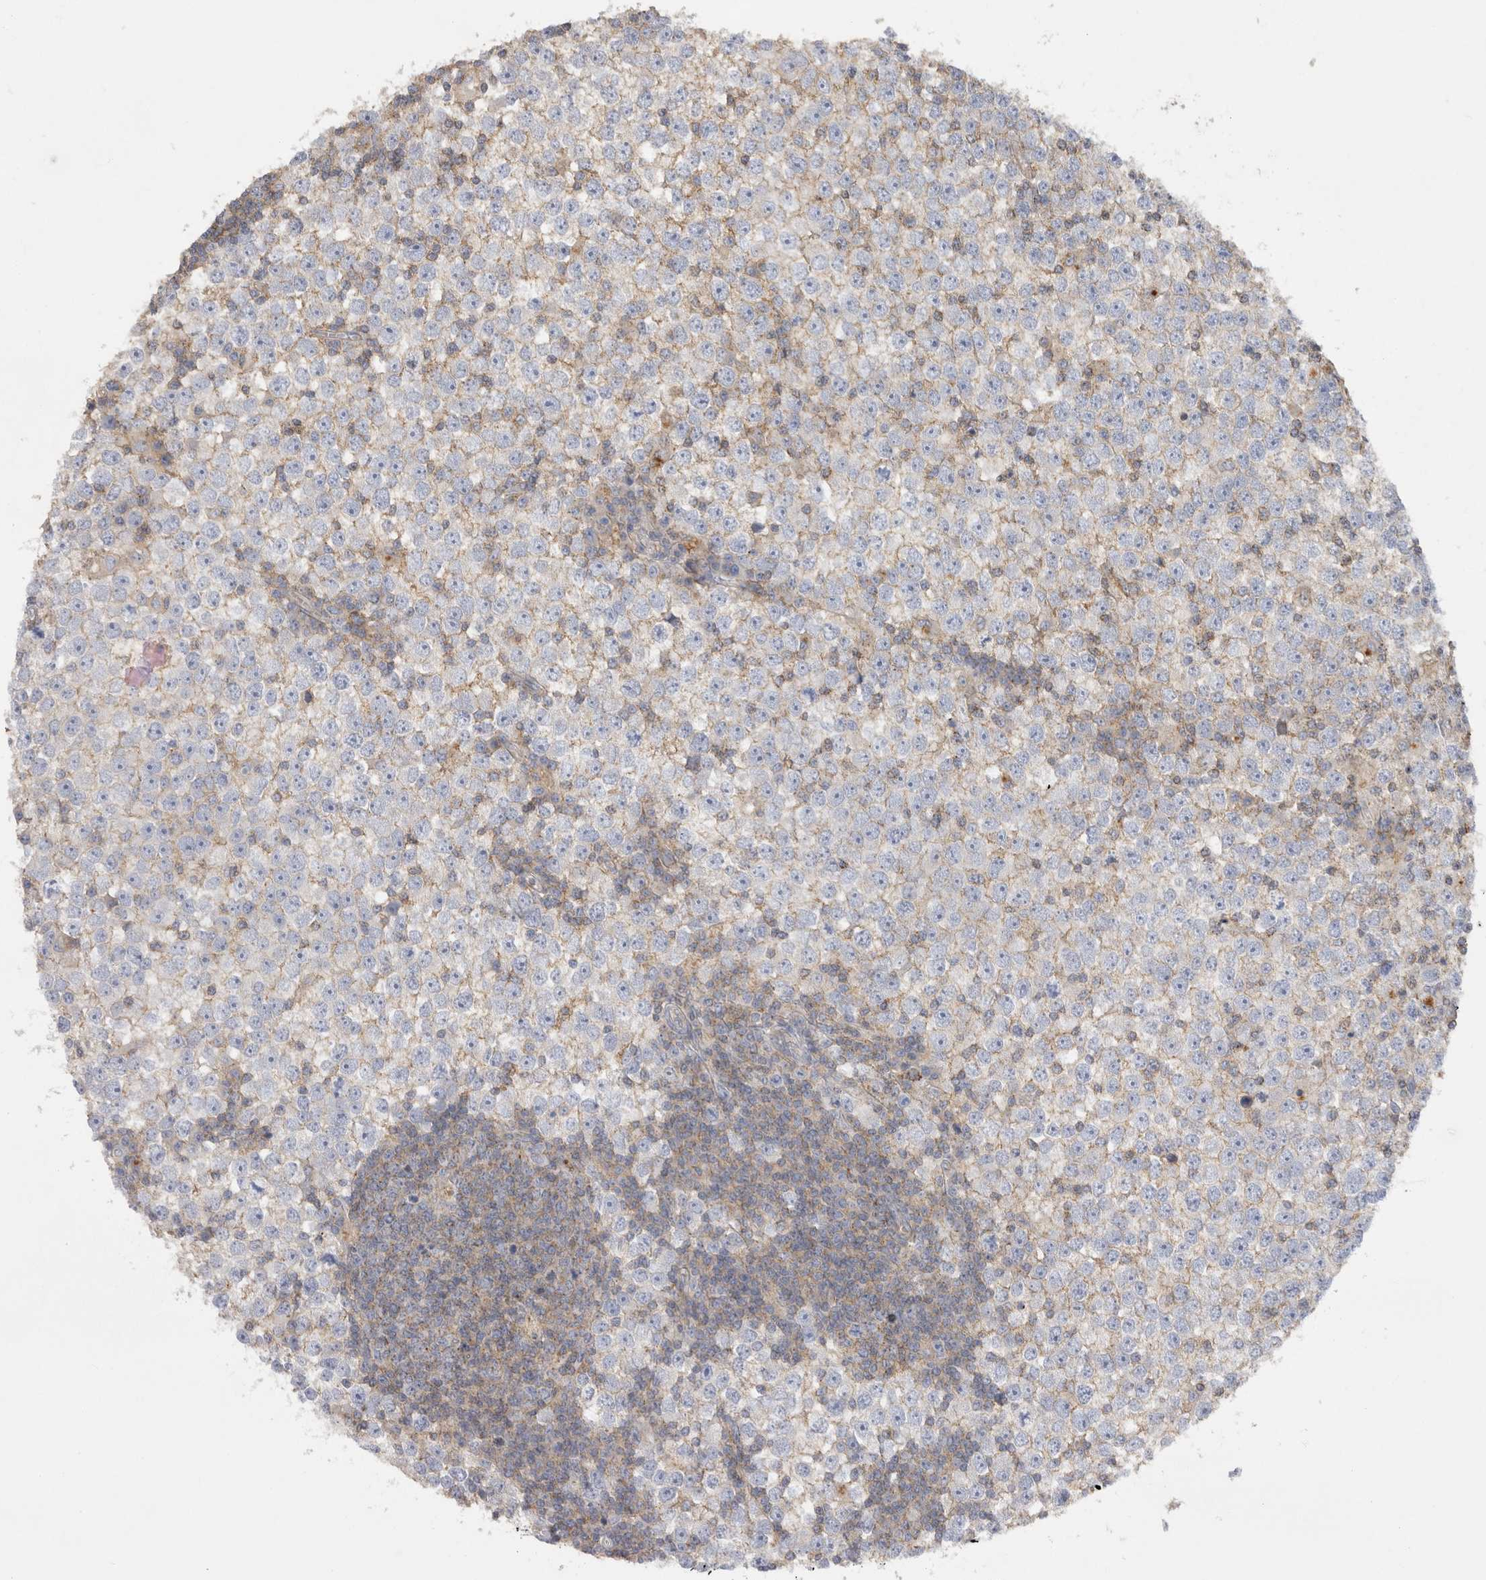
{"staining": {"intensity": "negative", "quantity": "none", "location": "none"}, "tissue": "testis cancer", "cell_type": "Tumor cells", "image_type": "cancer", "snomed": [{"axis": "morphology", "description": "Seminoma, NOS"}, {"axis": "topography", "description": "Testis"}], "caption": "This is a photomicrograph of IHC staining of testis cancer (seminoma), which shows no staining in tumor cells.", "gene": "CHMP6", "patient": {"sex": "male", "age": 65}}